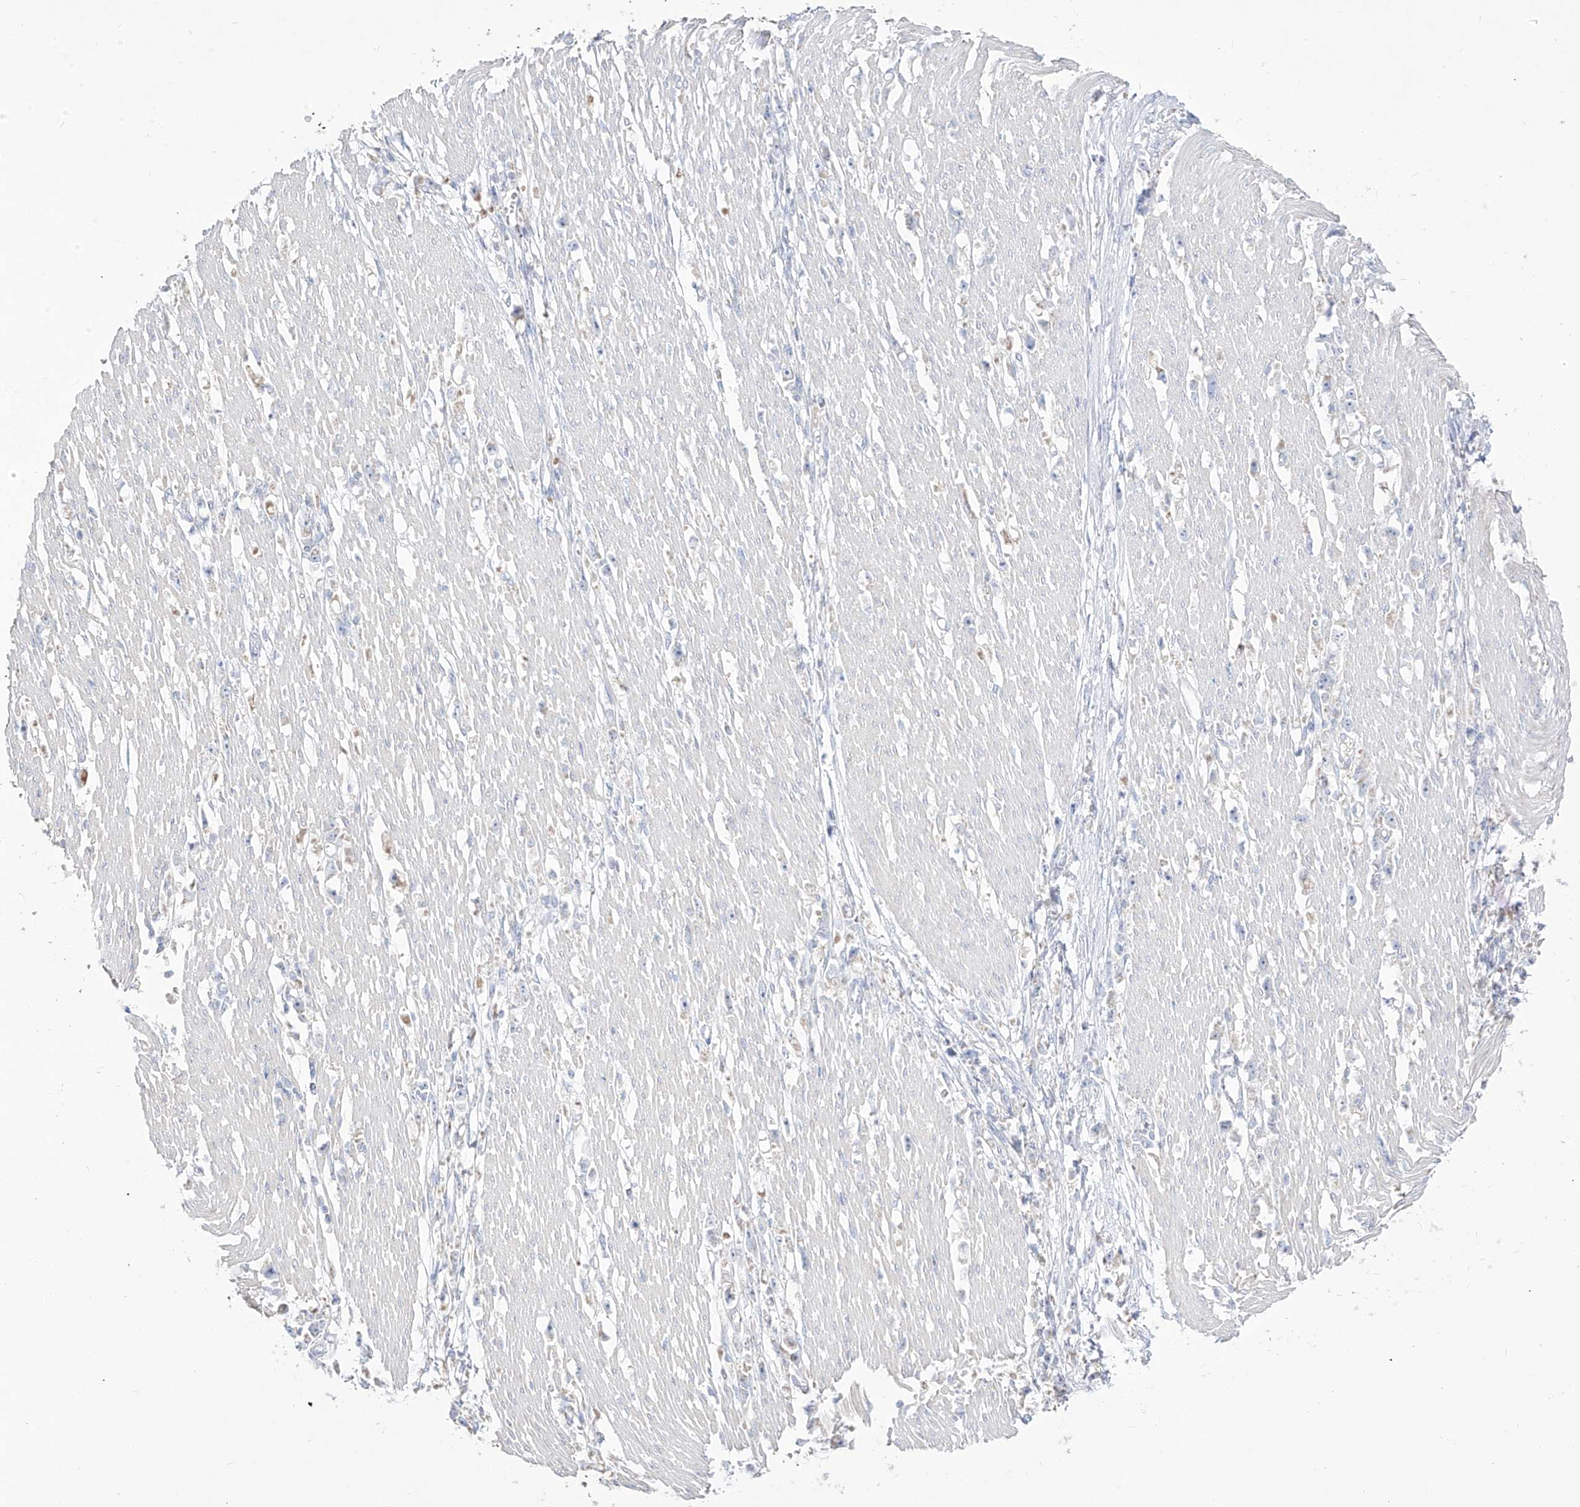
{"staining": {"intensity": "negative", "quantity": "none", "location": "none"}, "tissue": "stomach cancer", "cell_type": "Tumor cells", "image_type": "cancer", "snomed": [{"axis": "morphology", "description": "Adenocarcinoma, NOS"}, {"axis": "topography", "description": "Stomach"}], "caption": "Tumor cells are negative for brown protein staining in stomach cancer (adenocarcinoma).", "gene": "RCHY1", "patient": {"sex": "female", "age": 59}}